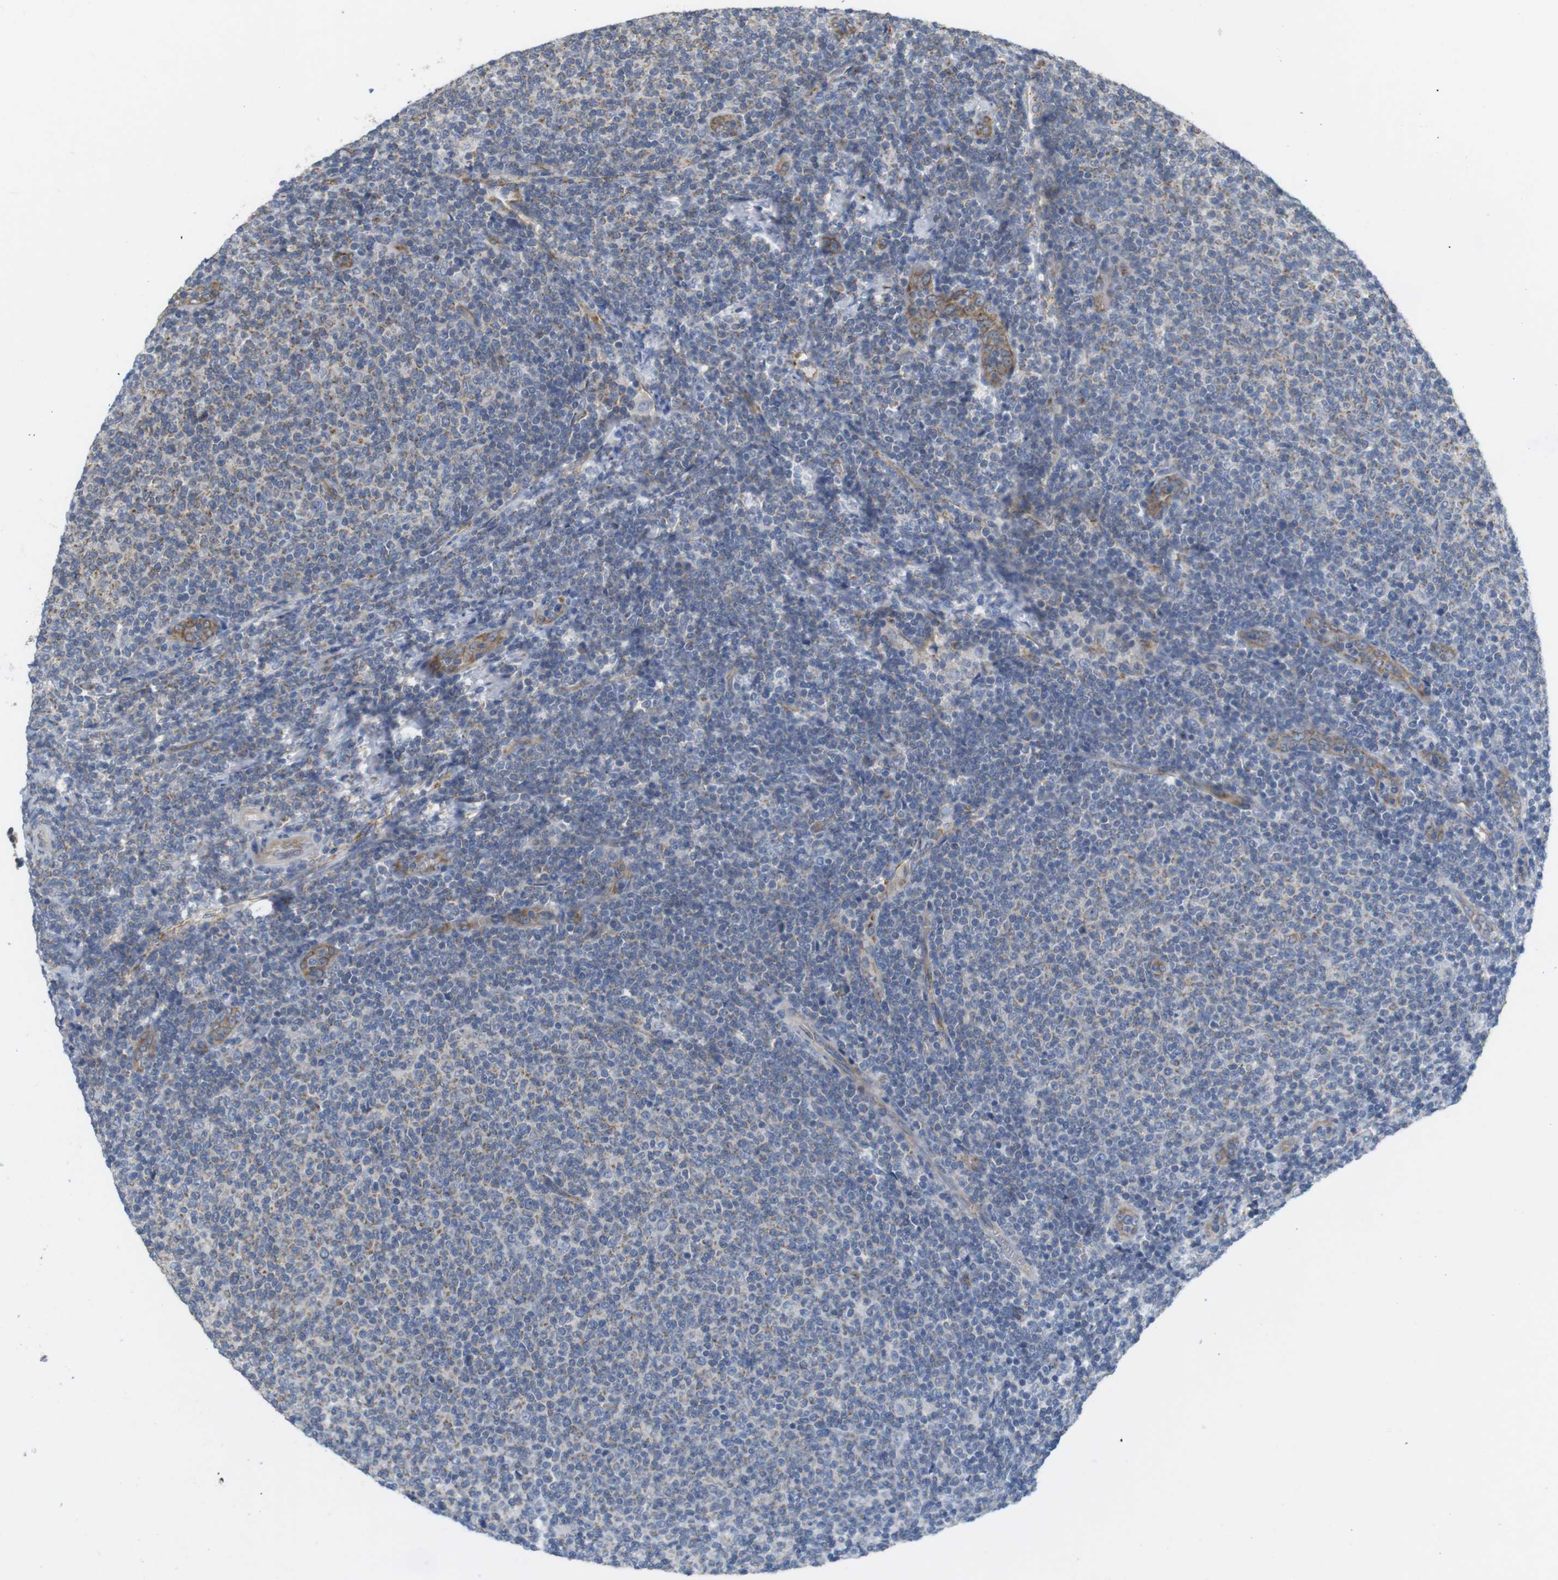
{"staining": {"intensity": "moderate", "quantity": "<25%", "location": "cytoplasmic/membranous"}, "tissue": "lymphoma", "cell_type": "Tumor cells", "image_type": "cancer", "snomed": [{"axis": "morphology", "description": "Malignant lymphoma, non-Hodgkin's type, Low grade"}, {"axis": "topography", "description": "Lymph node"}], "caption": "The image demonstrates immunohistochemical staining of lymphoma. There is moderate cytoplasmic/membranous positivity is identified in approximately <25% of tumor cells. Nuclei are stained in blue.", "gene": "PCNX2", "patient": {"sex": "male", "age": 66}}